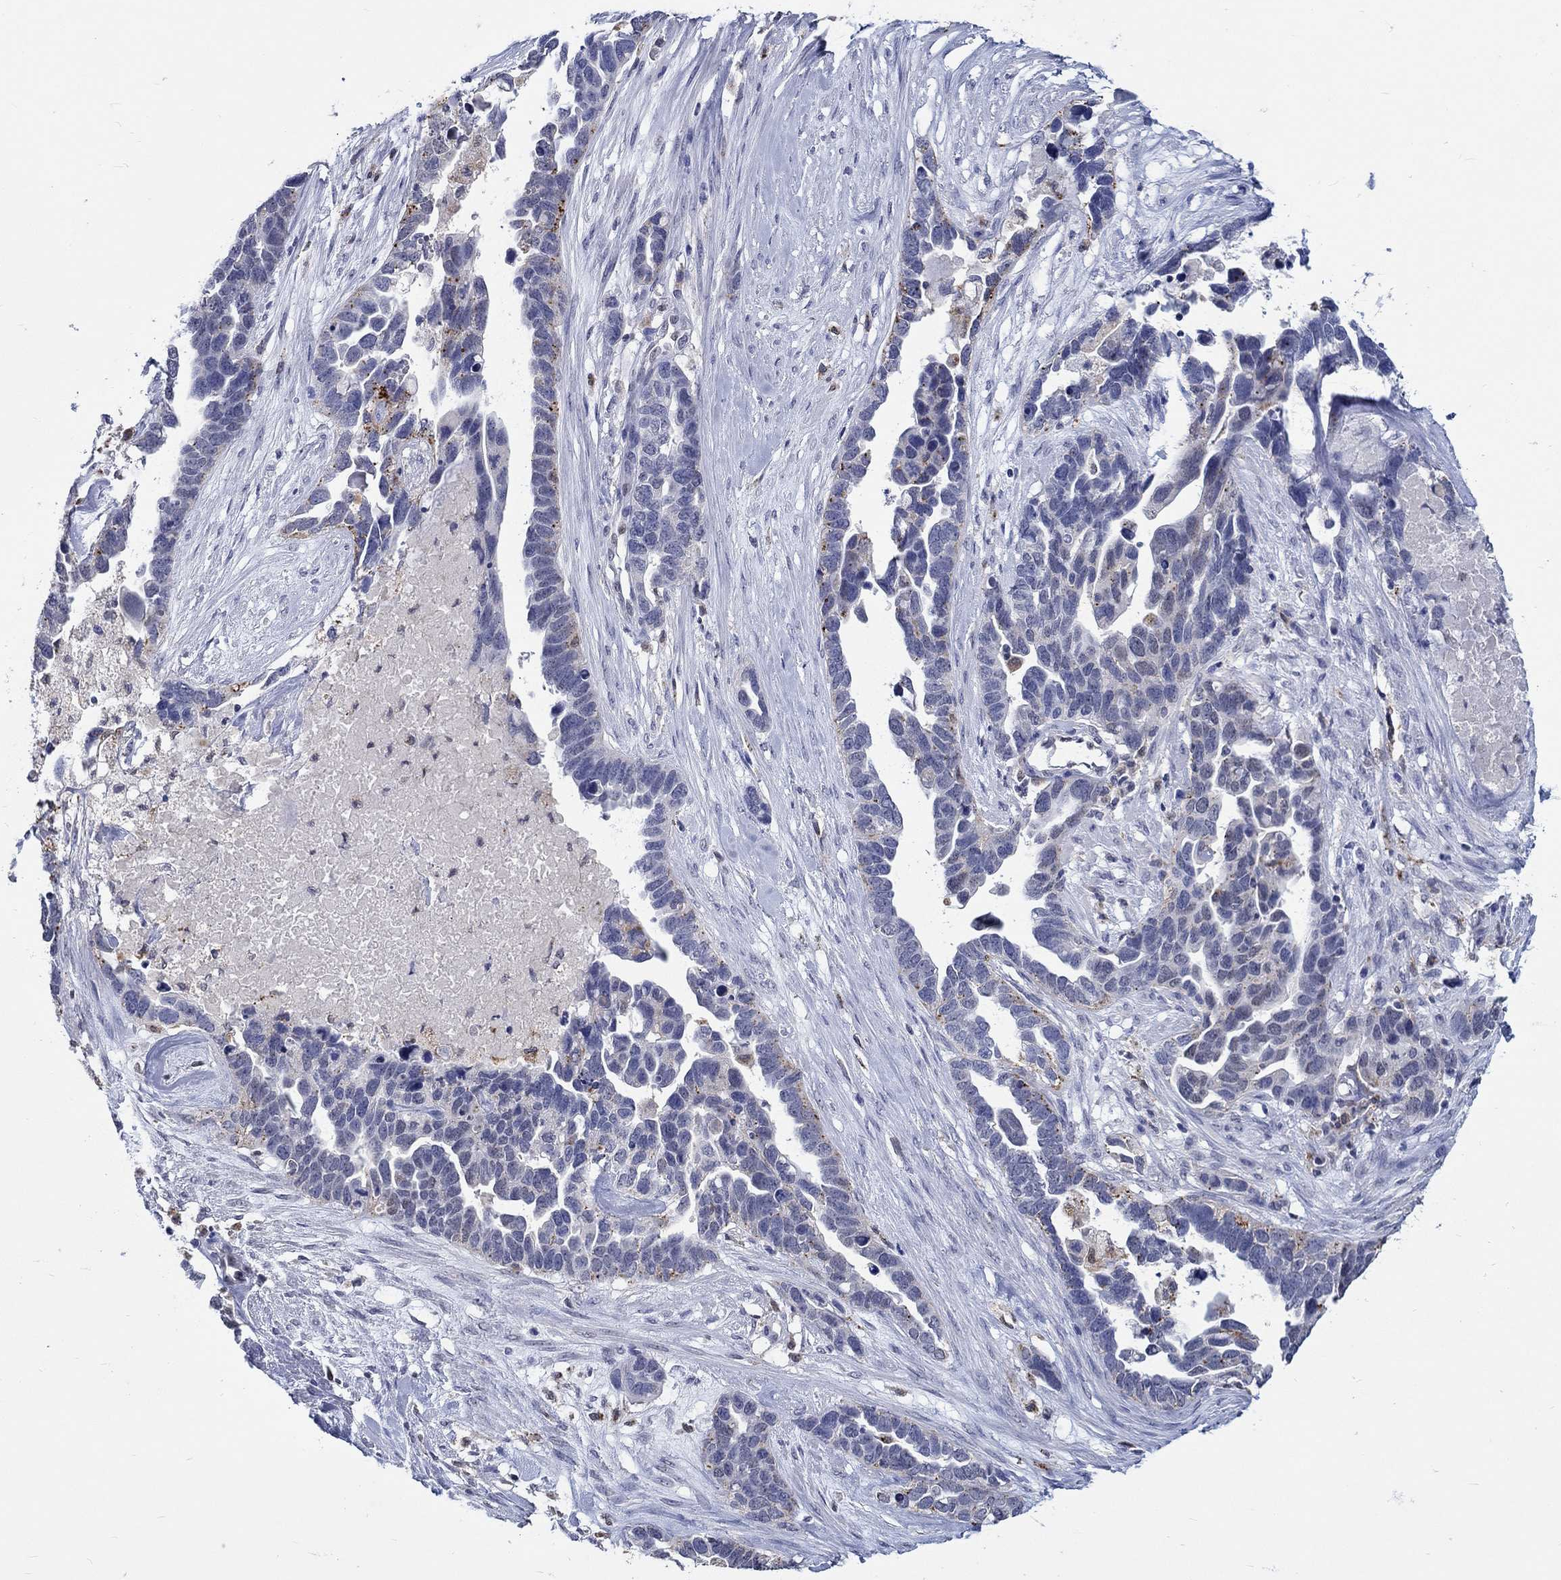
{"staining": {"intensity": "negative", "quantity": "none", "location": "none"}, "tissue": "ovarian cancer", "cell_type": "Tumor cells", "image_type": "cancer", "snomed": [{"axis": "morphology", "description": "Cystadenocarcinoma, serous, NOS"}, {"axis": "topography", "description": "Ovary"}], "caption": "Immunohistochemical staining of human ovarian serous cystadenocarcinoma demonstrates no significant positivity in tumor cells.", "gene": "GATA2", "patient": {"sex": "female", "age": 54}}